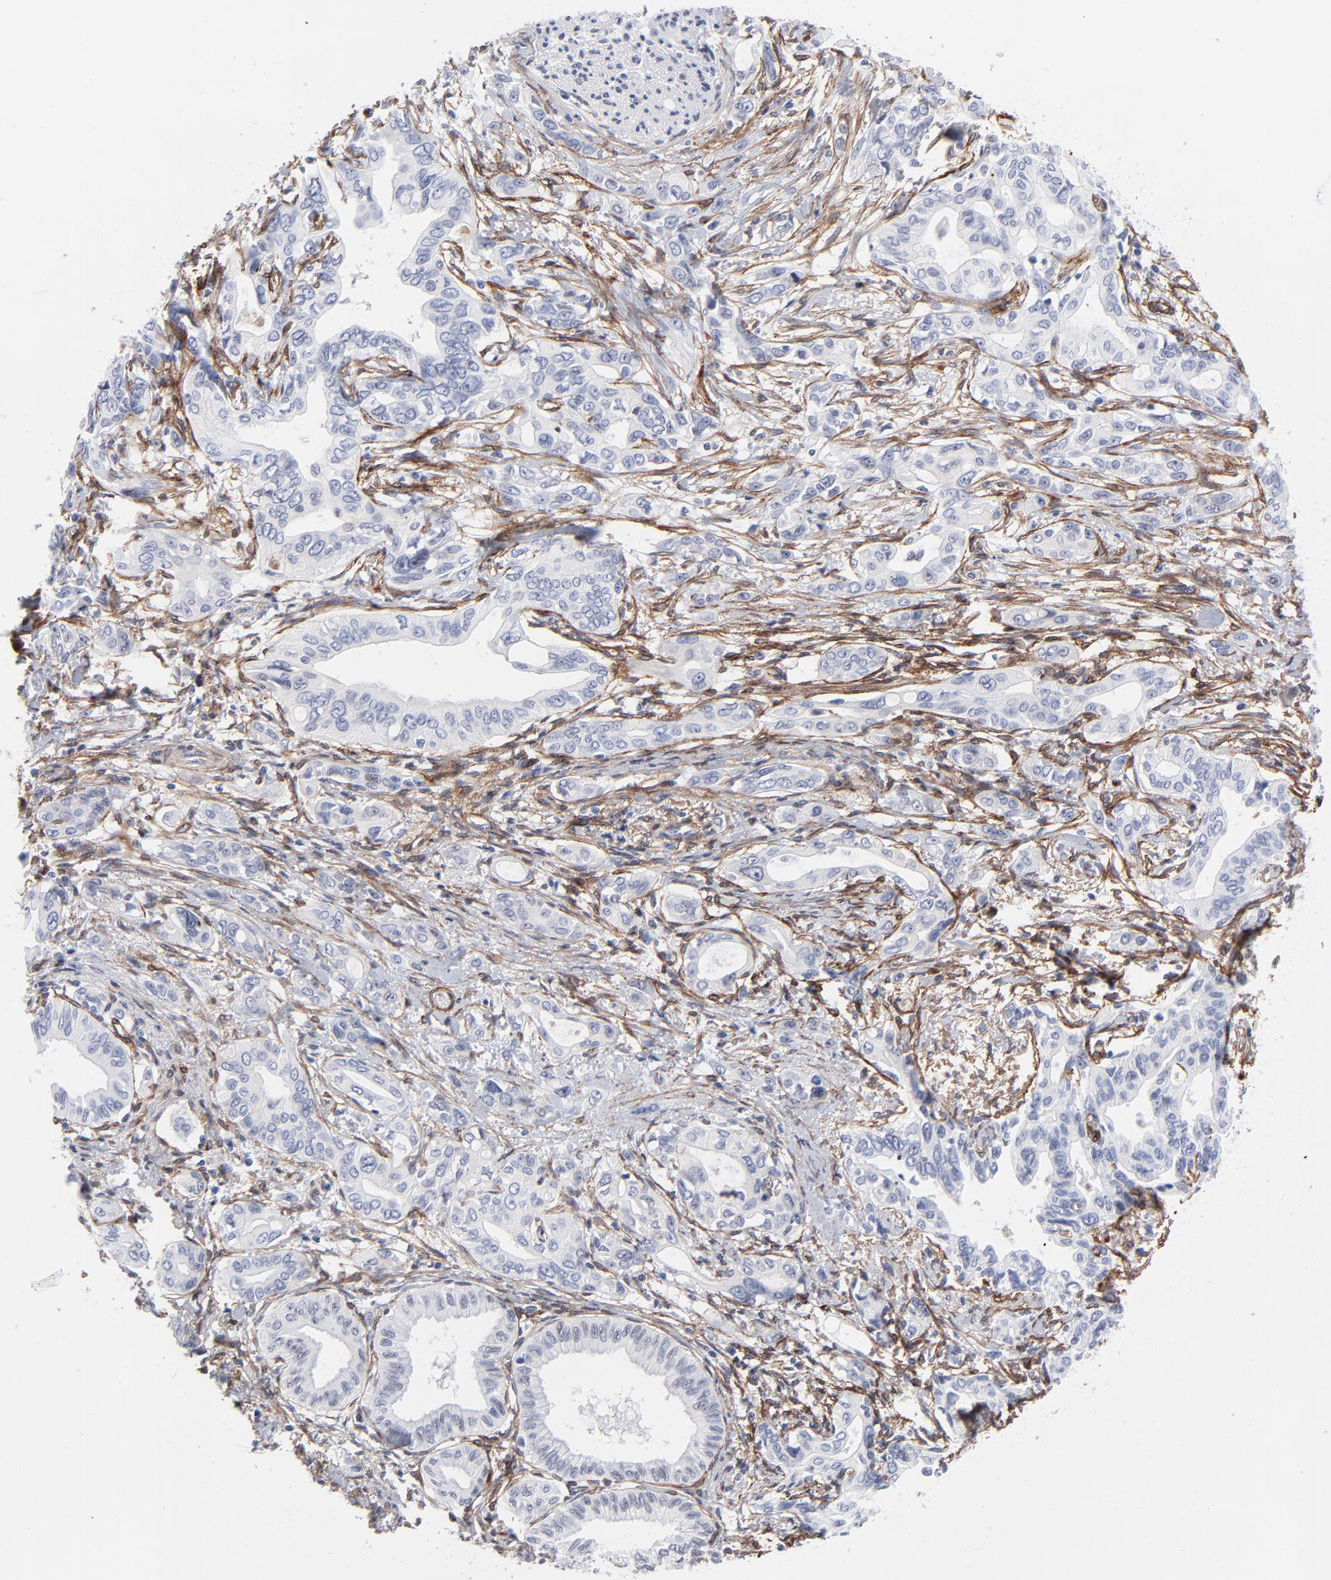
{"staining": {"intensity": "negative", "quantity": "none", "location": "none"}, "tissue": "pancreatic cancer", "cell_type": "Tumor cells", "image_type": "cancer", "snomed": [{"axis": "morphology", "description": "Adenocarcinoma, NOS"}, {"axis": "topography", "description": "Pancreas"}], "caption": "IHC photomicrograph of pancreatic adenocarcinoma stained for a protein (brown), which reveals no expression in tumor cells.", "gene": "PDGFRB", "patient": {"sex": "female", "age": 60}}